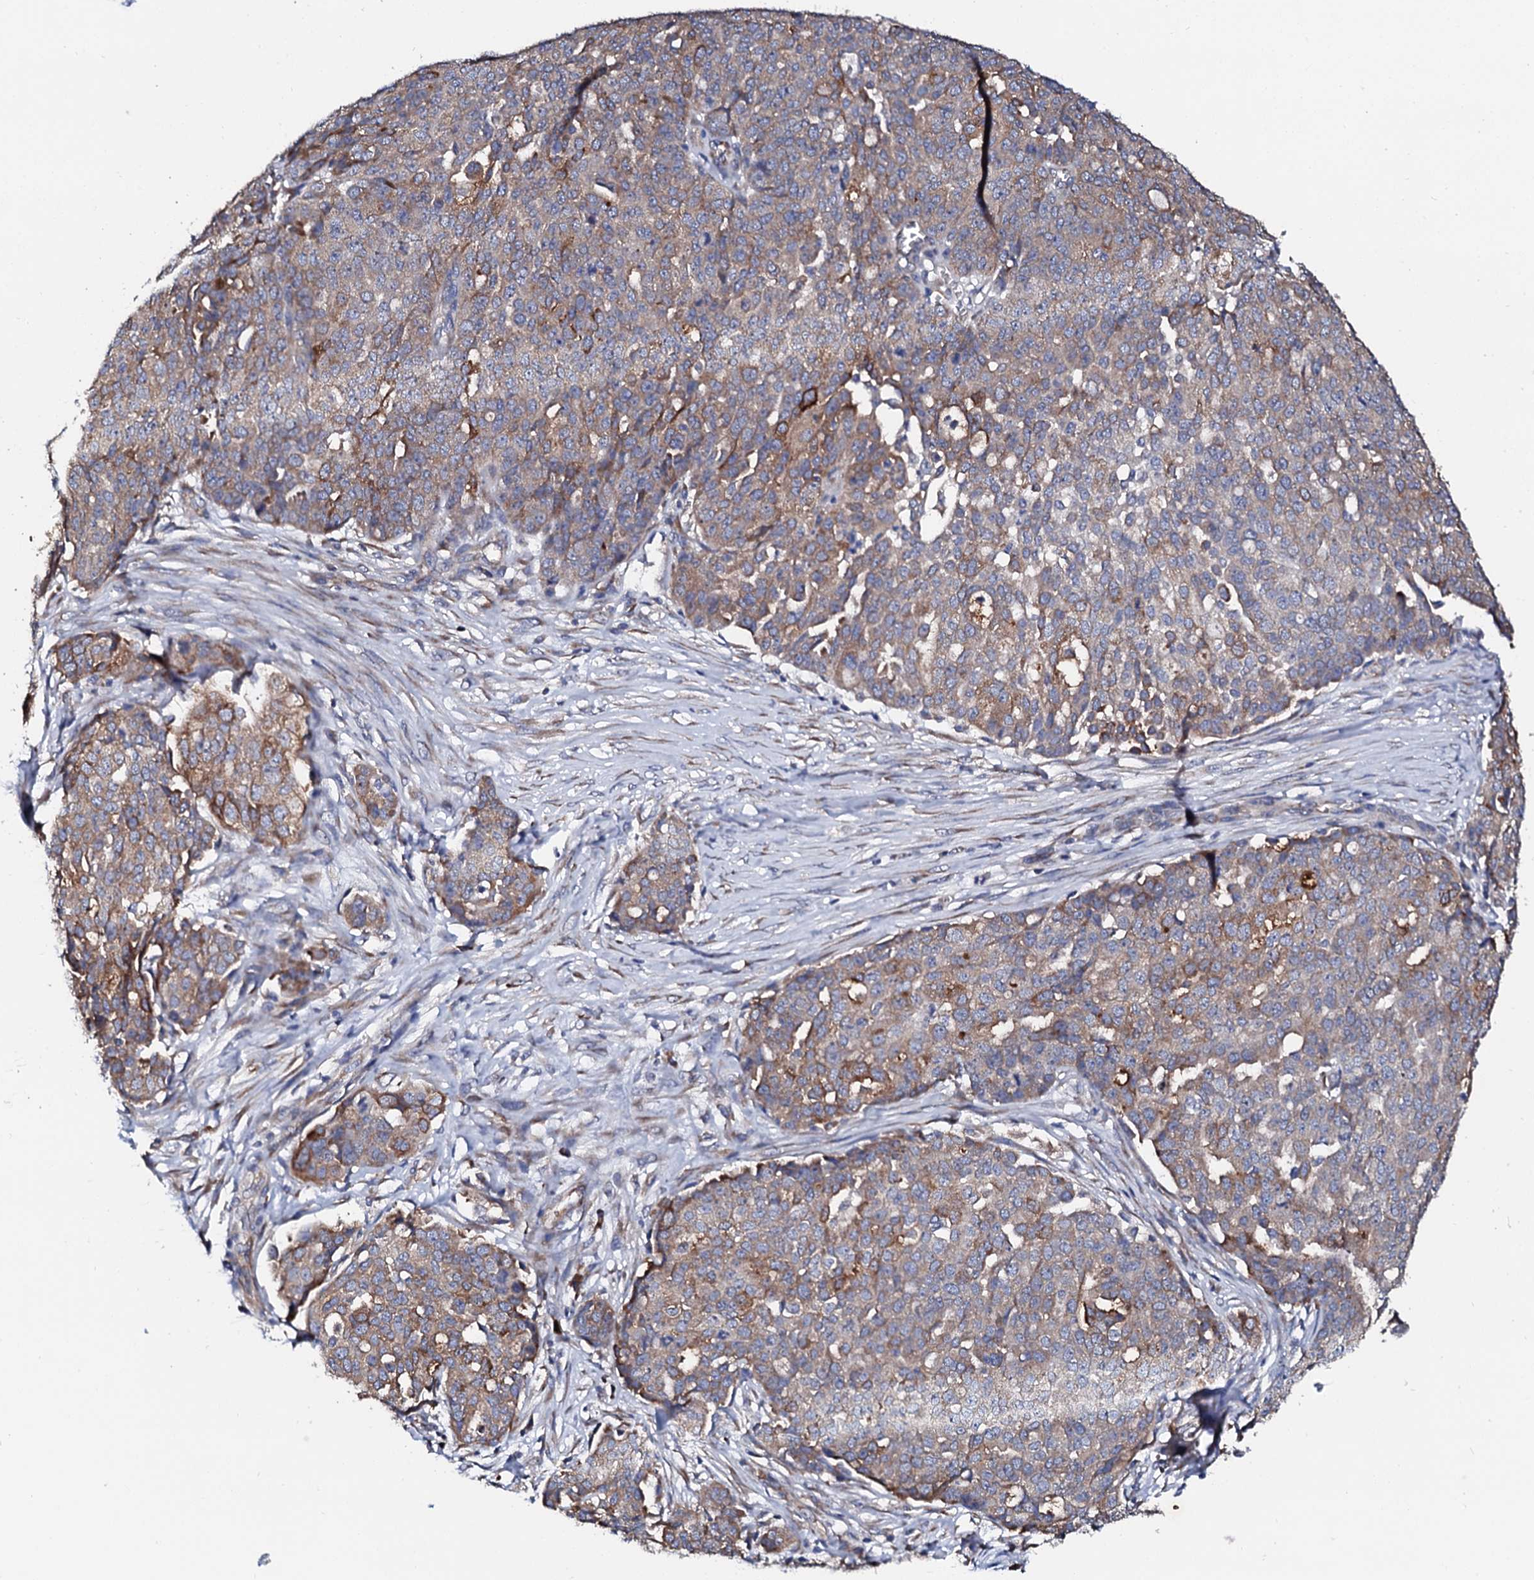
{"staining": {"intensity": "moderate", "quantity": "25%-75%", "location": "cytoplasmic/membranous"}, "tissue": "ovarian cancer", "cell_type": "Tumor cells", "image_type": "cancer", "snomed": [{"axis": "morphology", "description": "Cystadenocarcinoma, serous, NOS"}, {"axis": "topography", "description": "Soft tissue"}, {"axis": "topography", "description": "Ovary"}], "caption": "High-magnification brightfield microscopy of serous cystadenocarcinoma (ovarian) stained with DAB (brown) and counterstained with hematoxylin (blue). tumor cells exhibit moderate cytoplasmic/membranous staining is seen in approximately25%-75% of cells. The protein is shown in brown color, while the nuclei are stained blue.", "gene": "NUP58", "patient": {"sex": "female", "age": 57}}